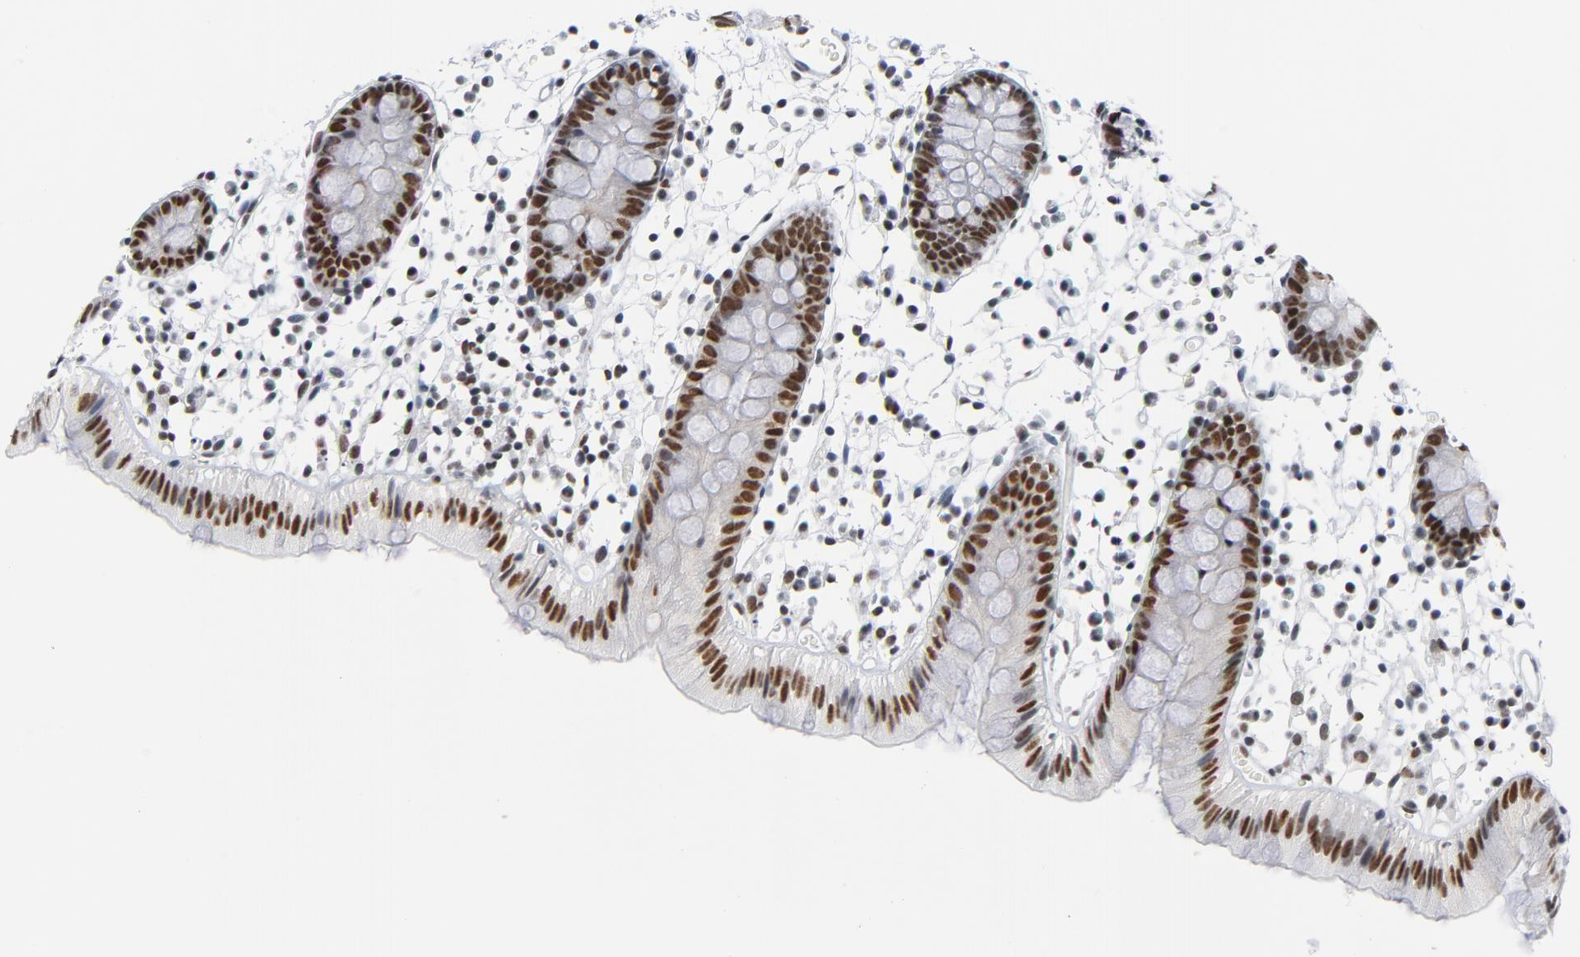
{"staining": {"intensity": "negative", "quantity": "none", "location": "none"}, "tissue": "colon", "cell_type": "Endothelial cells", "image_type": "normal", "snomed": [{"axis": "morphology", "description": "Normal tissue, NOS"}, {"axis": "topography", "description": "Colon"}], "caption": "The image shows no staining of endothelial cells in benign colon.", "gene": "CSTF2", "patient": {"sex": "male", "age": 14}}